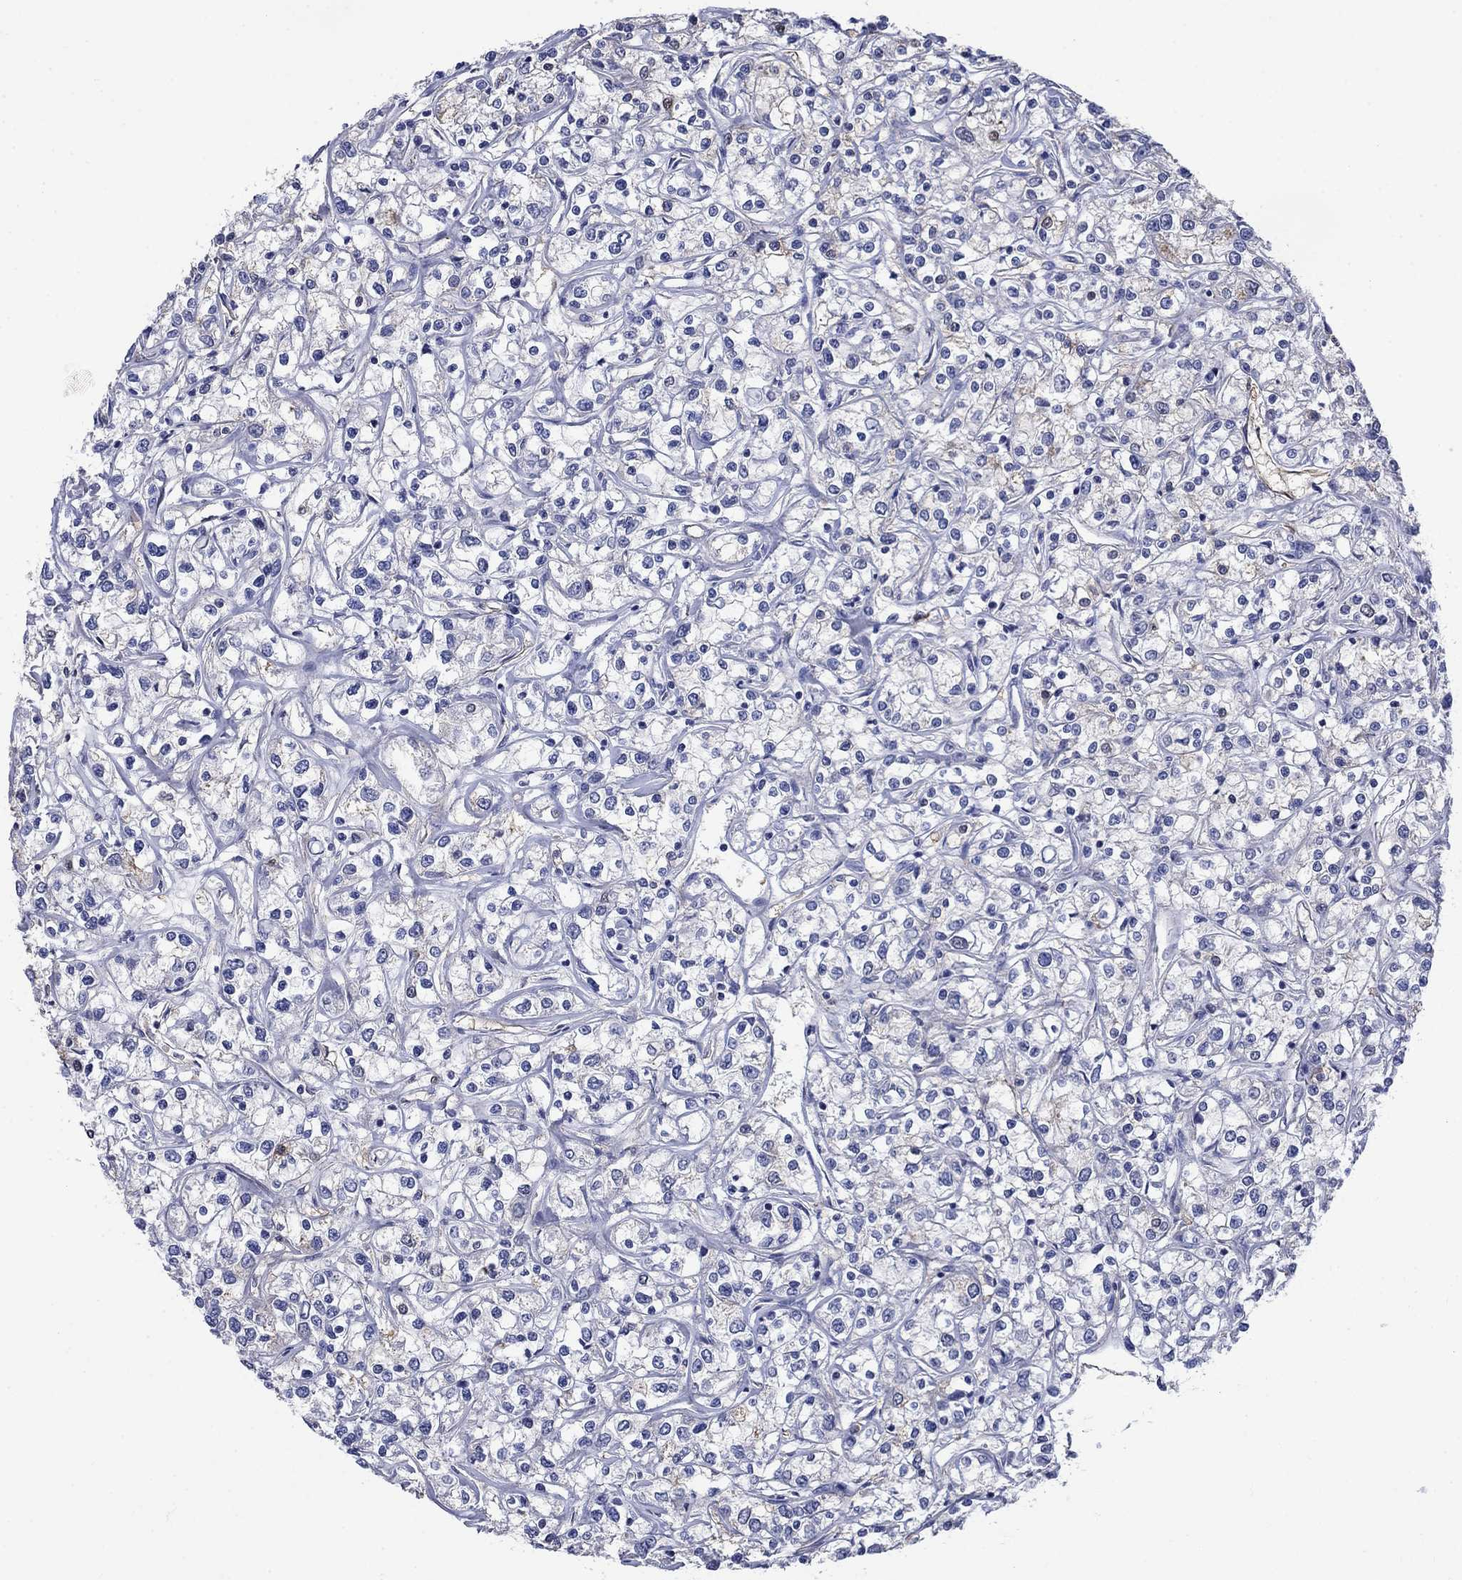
{"staining": {"intensity": "negative", "quantity": "none", "location": "none"}, "tissue": "renal cancer", "cell_type": "Tumor cells", "image_type": "cancer", "snomed": [{"axis": "morphology", "description": "Adenocarcinoma, NOS"}, {"axis": "topography", "description": "Kidney"}], "caption": "Tumor cells are negative for brown protein staining in renal adenocarcinoma.", "gene": "FLNC", "patient": {"sex": "female", "age": 59}}